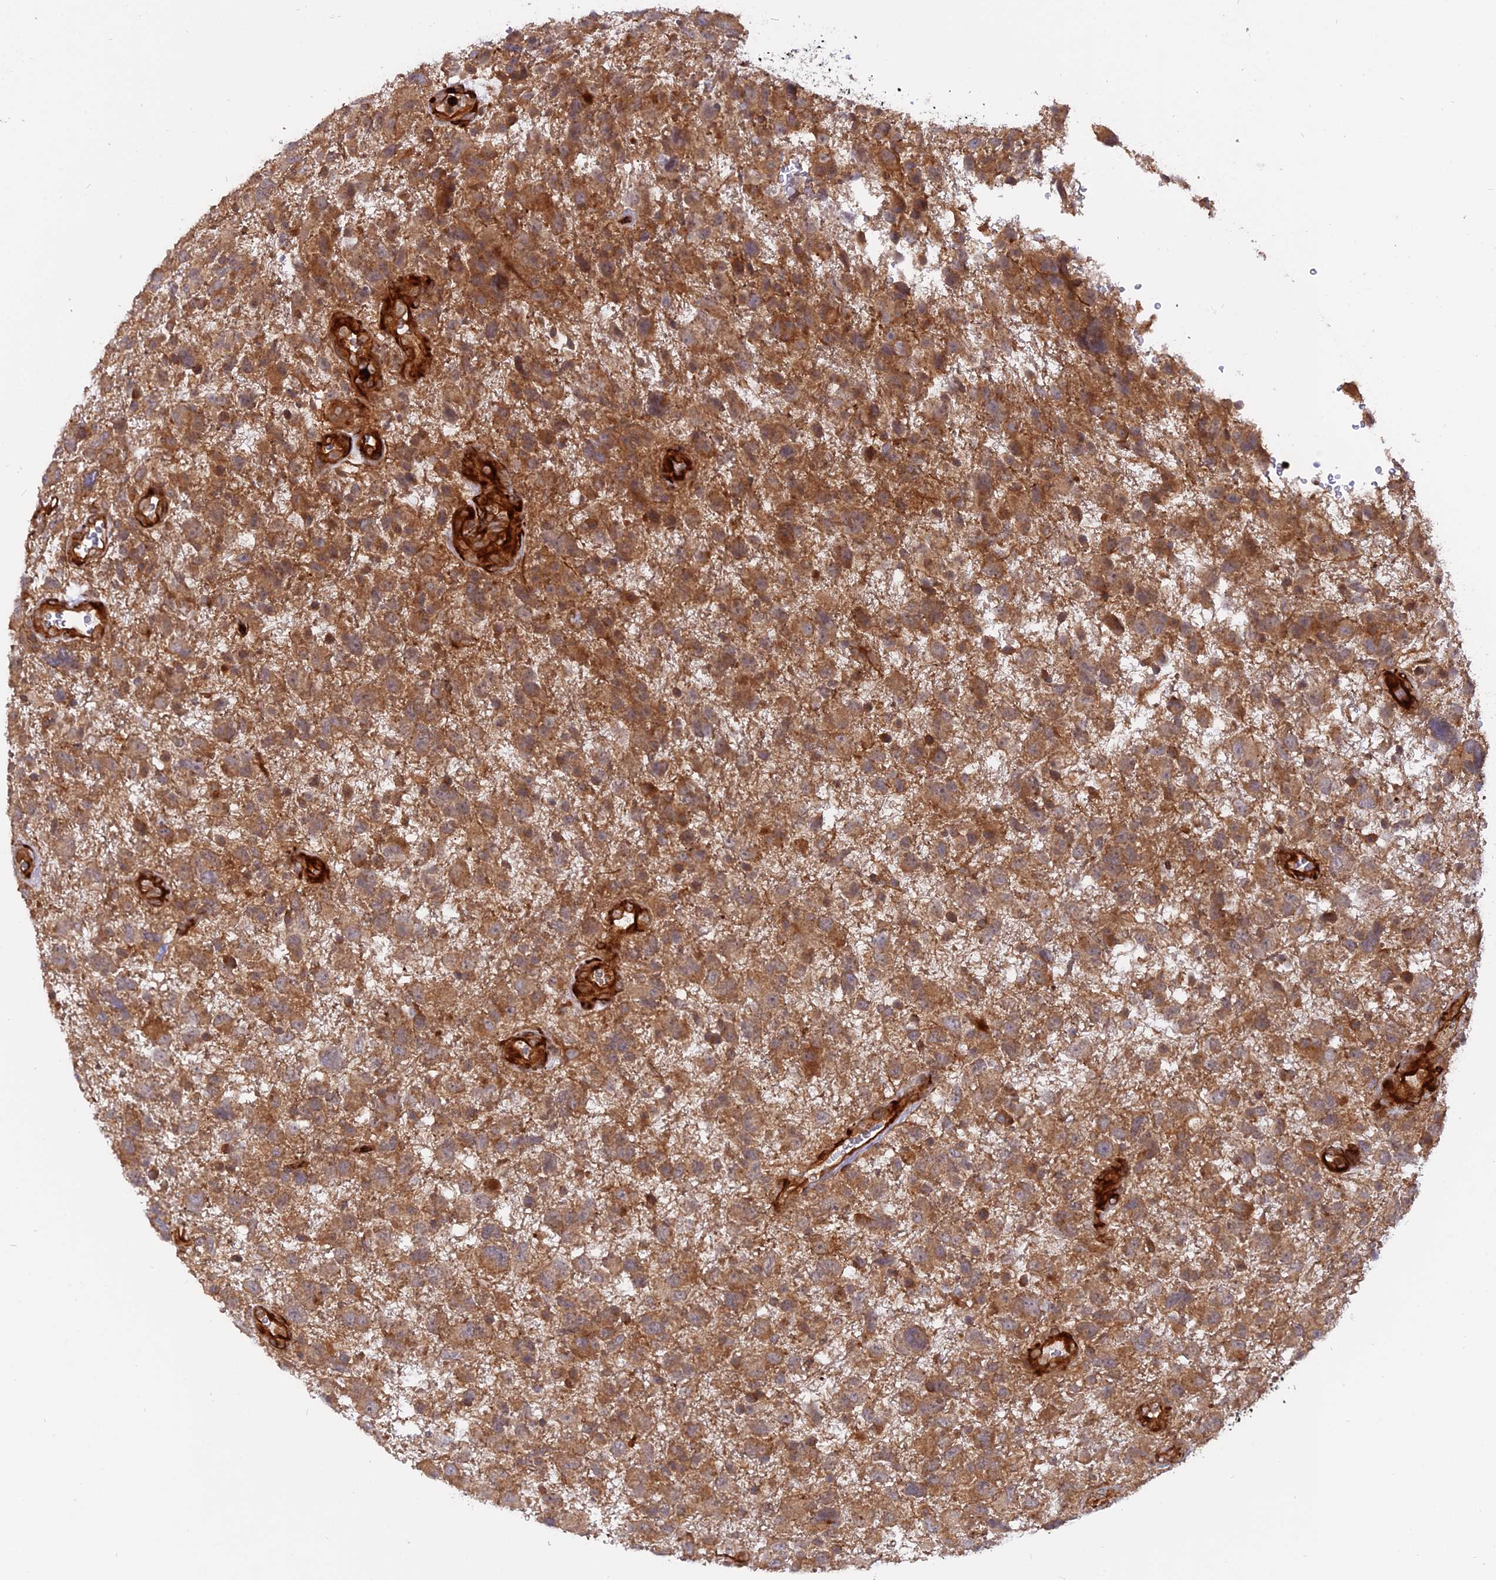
{"staining": {"intensity": "moderate", "quantity": ">75%", "location": "cytoplasmic/membranous"}, "tissue": "glioma", "cell_type": "Tumor cells", "image_type": "cancer", "snomed": [{"axis": "morphology", "description": "Glioma, malignant, High grade"}, {"axis": "topography", "description": "Brain"}], "caption": "A photomicrograph of glioma stained for a protein shows moderate cytoplasmic/membranous brown staining in tumor cells.", "gene": "PHLDB3", "patient": {"sex": "male", "age": 61}}